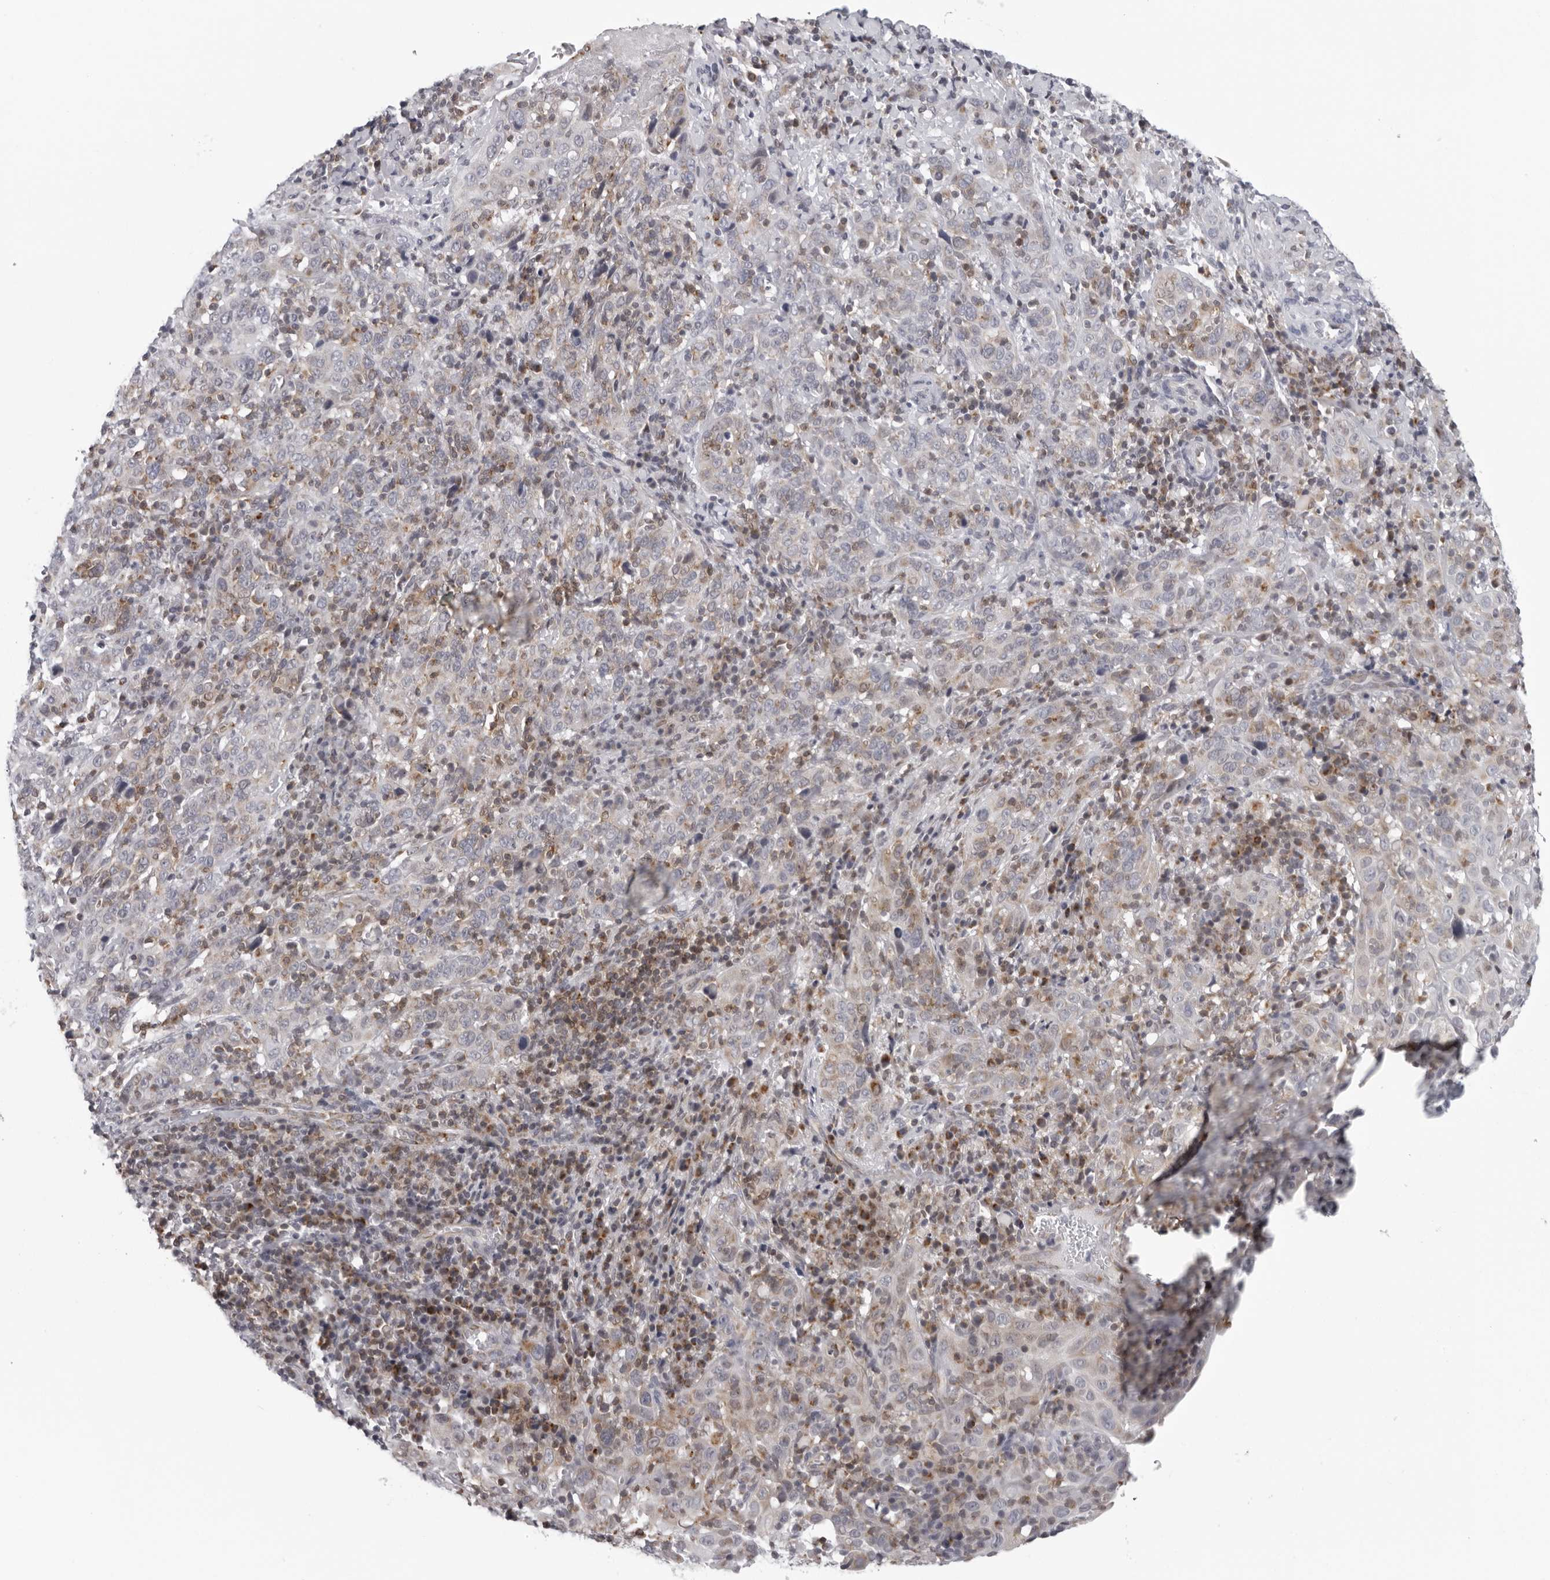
{"staining": {"intensity": "weak", "quantity": "<25%", "location": "cytoplasmic/membranous"}, "tissue": "cervical cancer", "cell_type": "Tumor cells", "image_type": "cancer", "snomed": [{"axis": "morphology", "description": "Squamous cell carcinoma, NOS"}, {"axis": "topography", "description": "Cervix"}], "caption": "The immunohistochemistry histopathology image has no significant positivity in tumor cells of cervical squamous cell carcinoma tissue. (Immunohistochemistry (ihc), brightfield microscopy, high magnification).", "gene": "CPT2", "patient": {"sex": "female", "age": 46}}